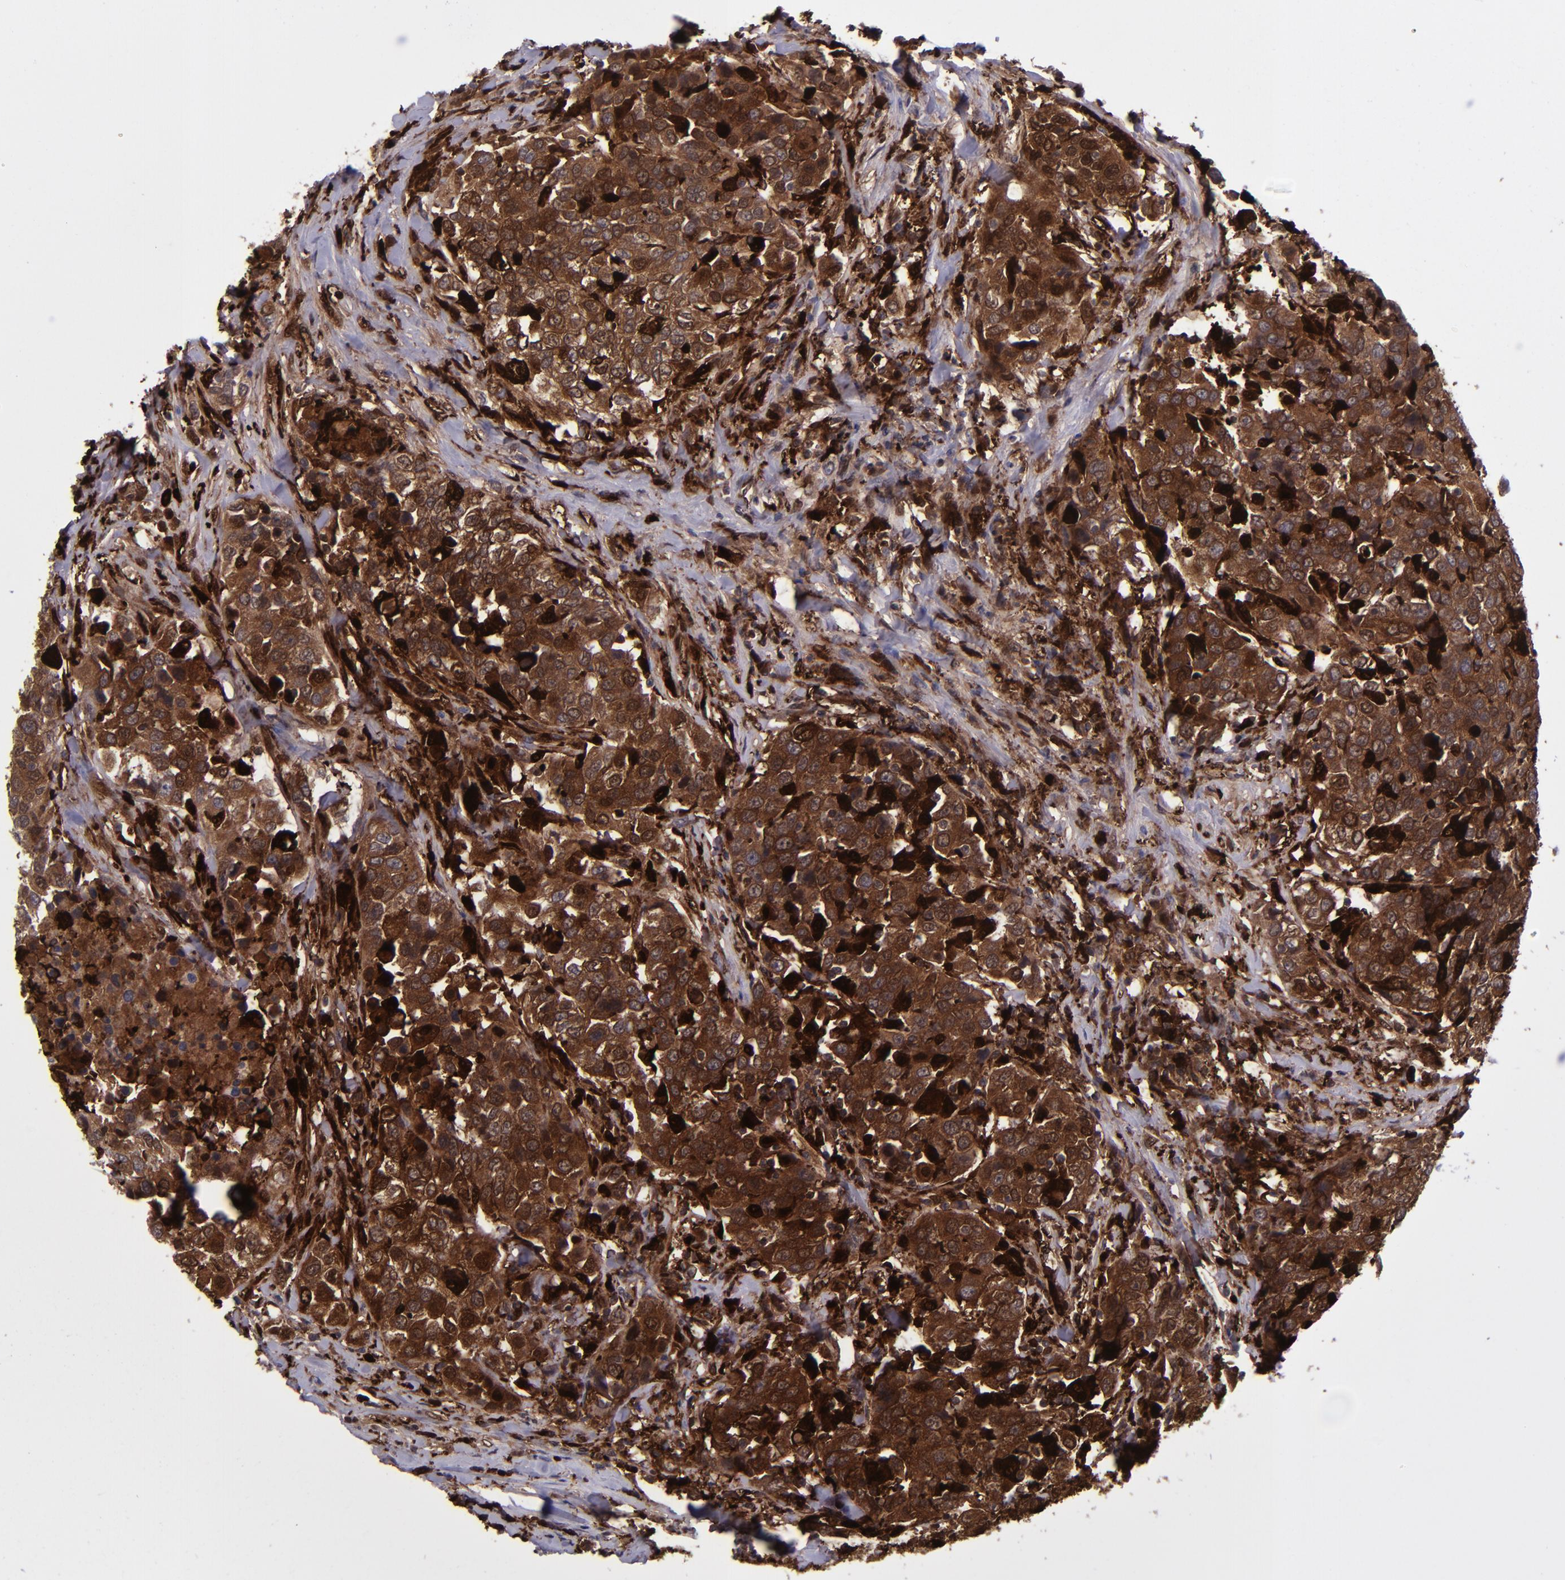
{"staining": {"intensity": "strong", "quantity": ">75%", "location": "cytoplasmic/membranous,nuclear"}, "tissue": "urothelial cancer", "cell_type": "Tumor cells", "image_type": "cancer", "snomed": [{"axis": "morphology", "description": "Urothelial carcinoma, High grade"}, {"axis": "topography", "description": "Urinary bladder"}], "caption": "Immunohistochemistry (IHC) of human urothelial cancer exhibits high levels of strong cytoplasmic/membranous and nuclear staining in about >75% of tumor cells.", "gene": "TYMP", "patient": {"sex": "female", "age": 80}}